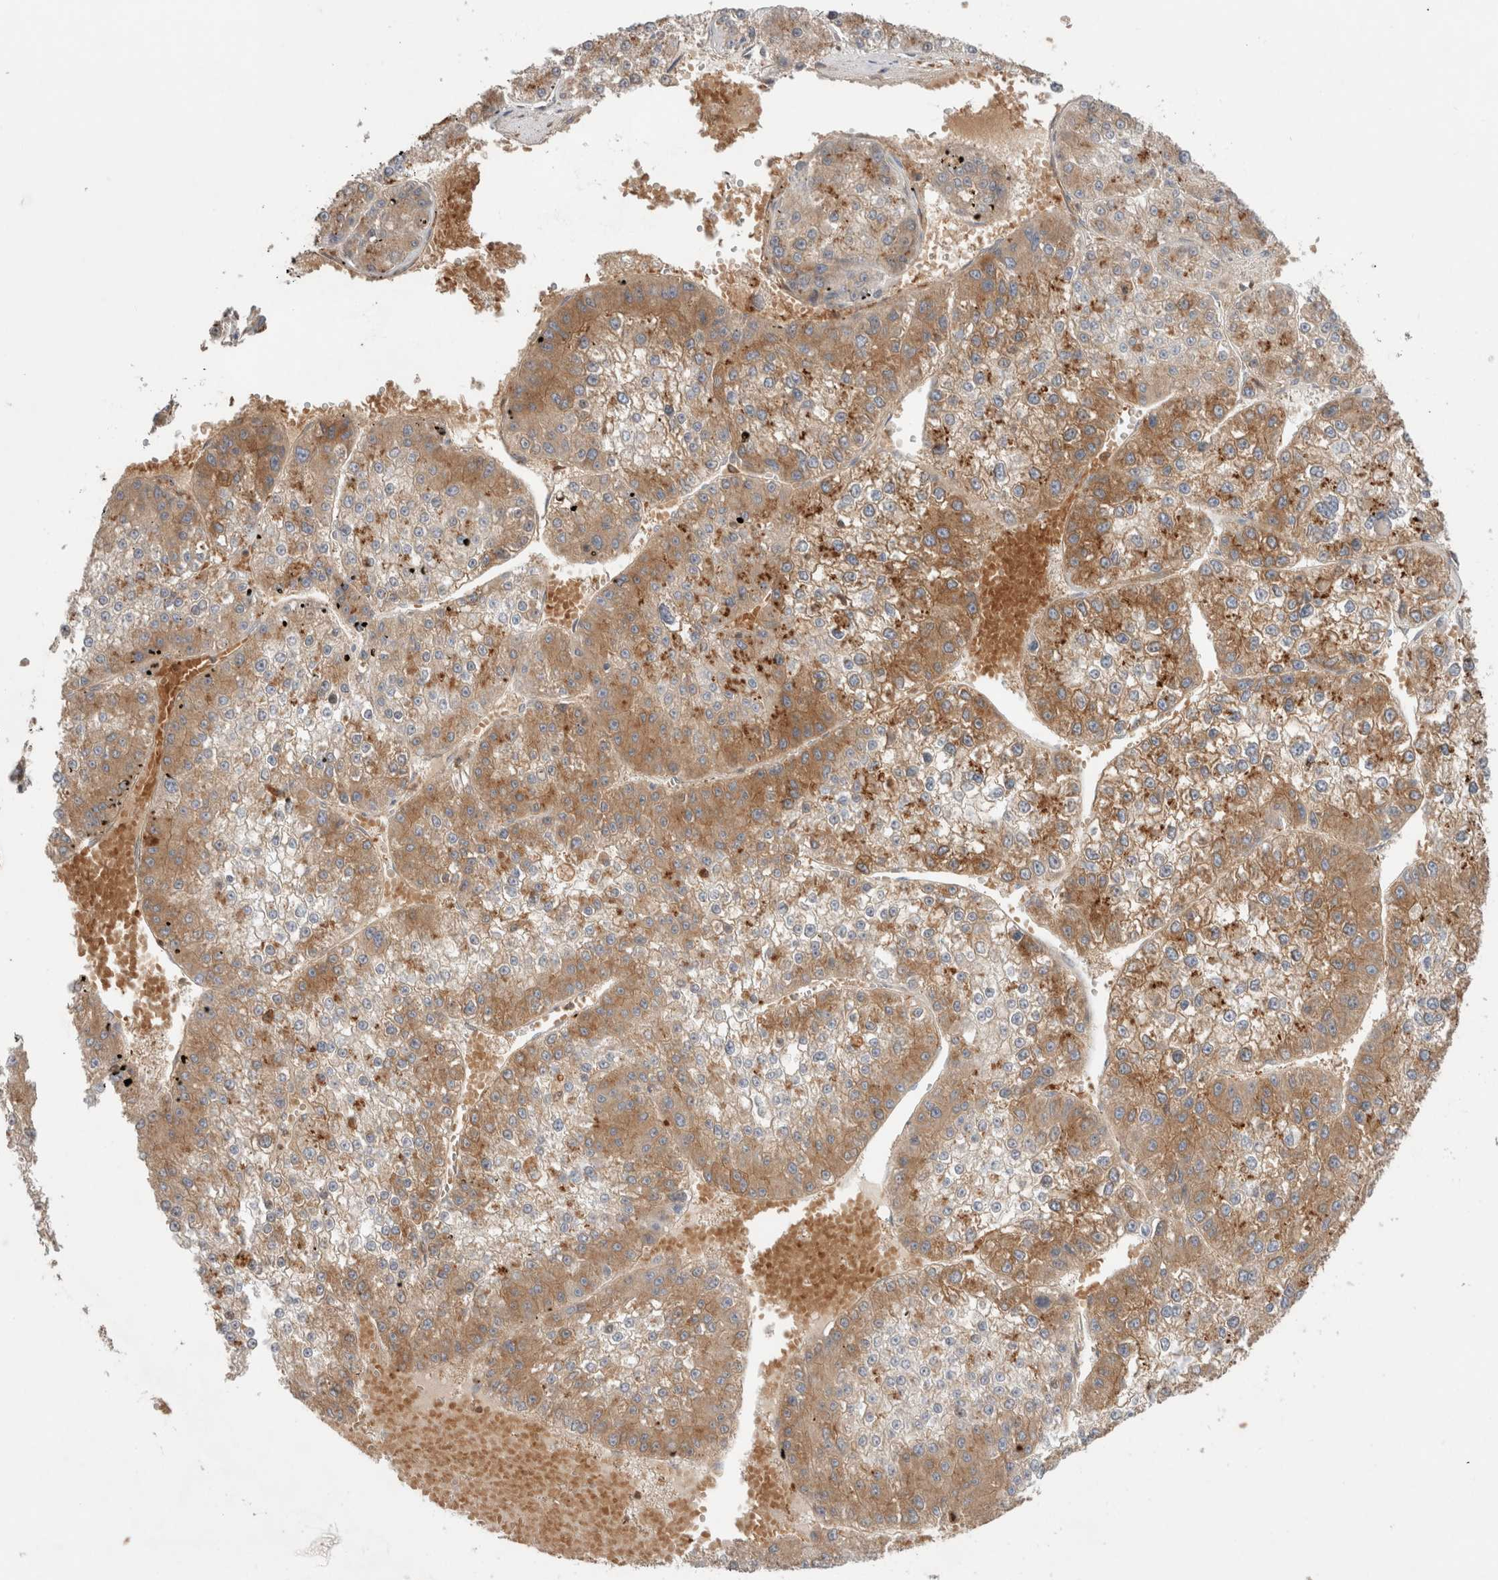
{"staining": {"intensity": "moderate", "quantity": ">75%", "location": "cytoplasmic/membranous"}, "tissue": "liver cancer", "cell_type": "Tumor cells", "image_type": "cancer", "snomed": [{"axis": "morphology", "description": "Carcinoma, Hepatocellular, NOS"}, {"axis": "topography", "description": "Liver"}], "caption": "A photomicrograph showing moderate cytoplasmic/membranous staining in approximately >75% of tumor cells in liver cancer, as visualized by brown immunohistochemical staining.", "gene": "KLHL14", "patient": {"sex": "female", "age": 73}}